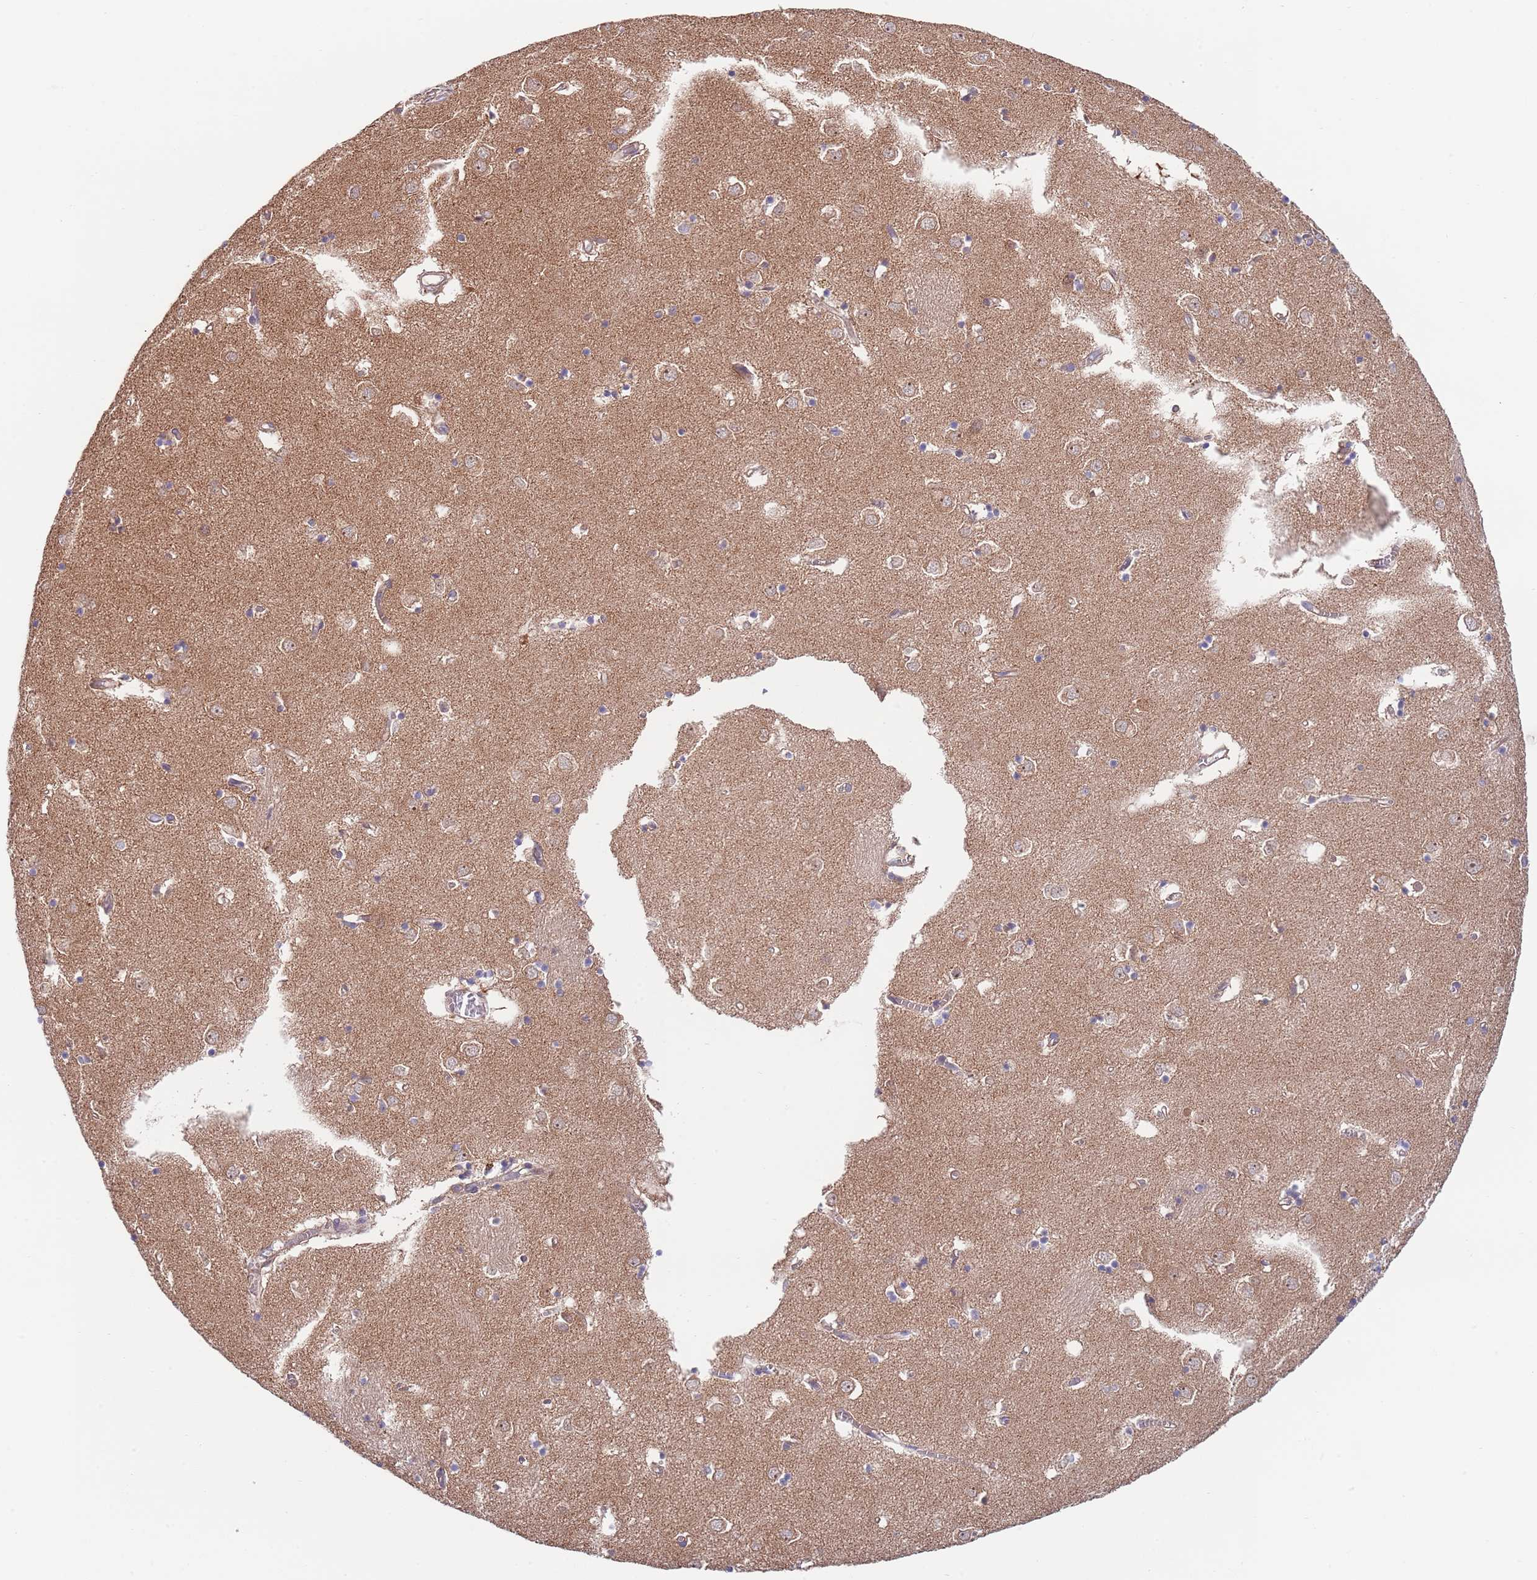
{"staining": {"intensity": "negative", "quantity": "none", "location": "none"}, "tissue": "caudate", "cell_type": "Glial cells", "image_type": "normal", "snomed": [{"axis": "morphology", "description": "Normal tissue, NOS"}, {"axis": "topography", "description": "Lateral ventricle wall"}], "caption": "Image shows no significant protein expression in glial cells of normal caudate. The staining is performed using DAB brown chromogen with nuclei counter-stained in using hematoxylin.", "gene": "EIF3F", "patient": {"sex": "male", "age": 70}}